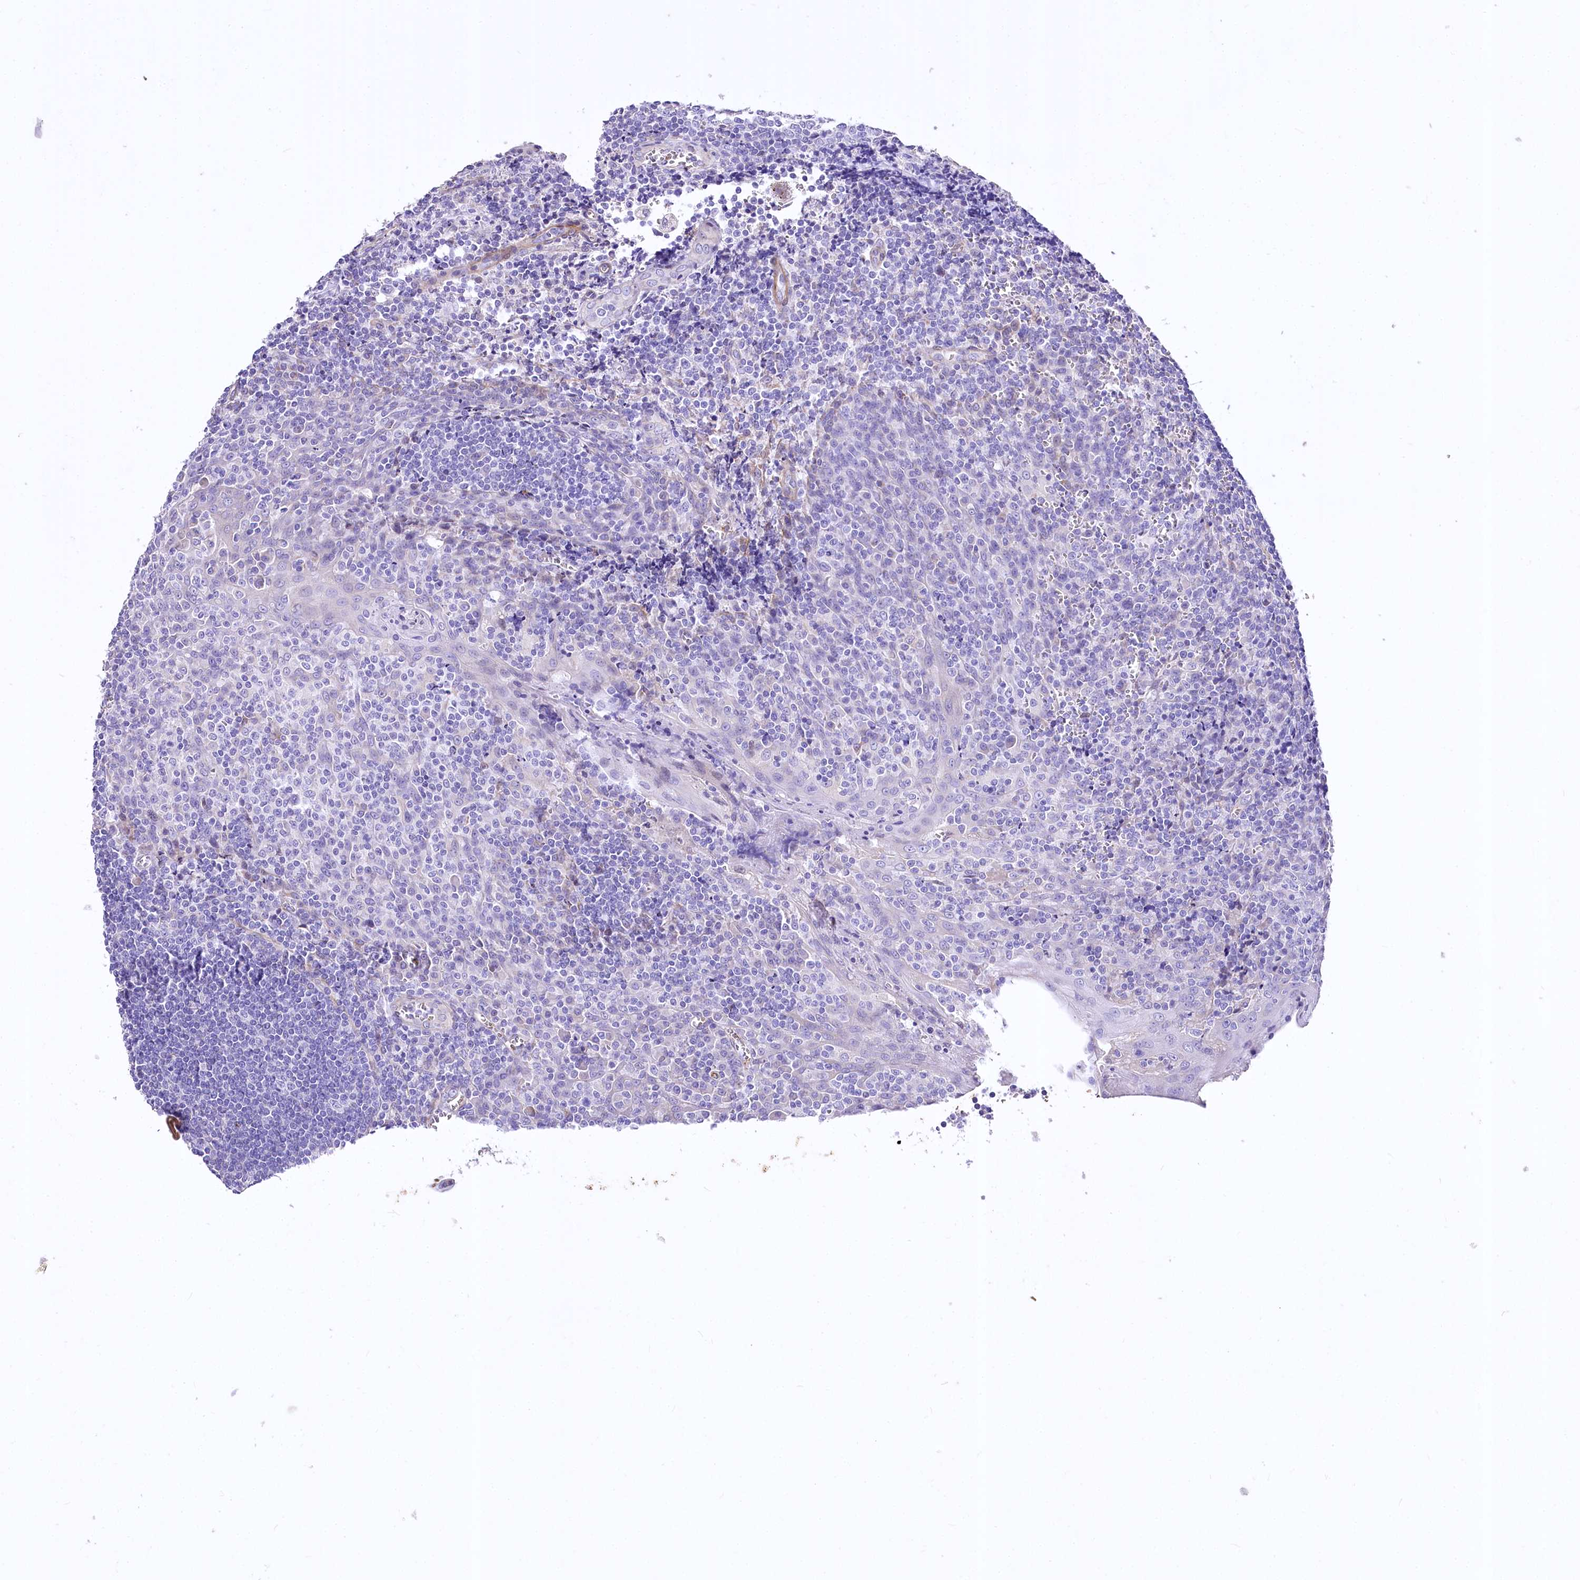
{"staining": {"intensity": "negative", "quantity": "none", "location": "none"}, "tissue": "tonsil", "cell_type": "Germinal center cells", "image_type": "normal", "snomed": [{"axis": "morphology", "description": "Normal tissue, NOS"}, {"axis": "topography", "description": "Tonsil"}], "caption": "The image displays no staining of germinal center cells in benign tonsil. (Brightfield microscopy of DAB IHC at high magnification).", "gene": "RDH16", "patient": {"sex": "male", "age": 27}}